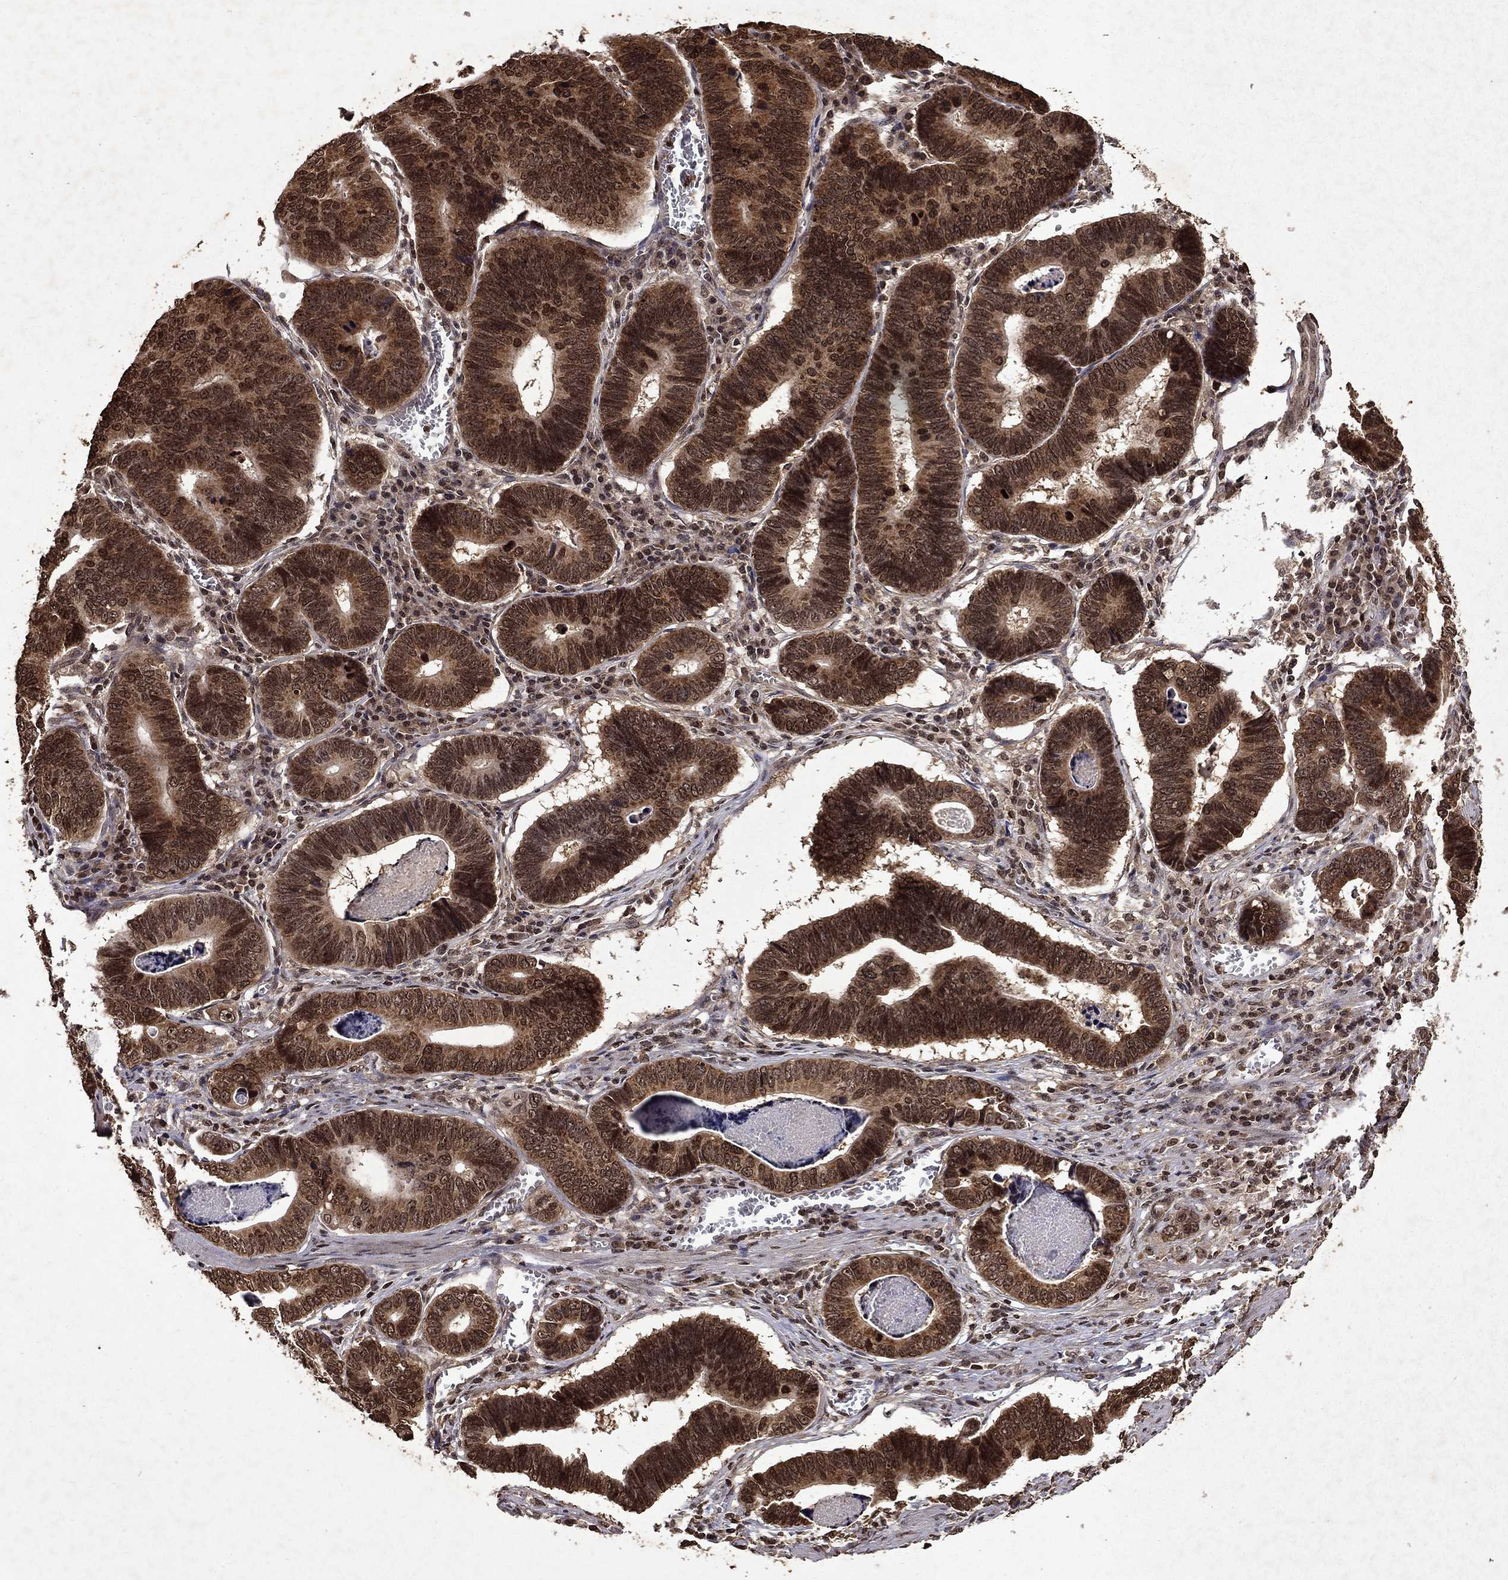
{"staining": {"intensity": "moderate", "quantity": ">75%", "location": "cytoplasmic/membranous,nuclear"}, "tissue": "stomach cancer", "cell_type": "Tumor cells", "image_type": "cancer", "snomed": [{"axis": "morphology", "description": "Adenocarcinoma, NOS"}, {"axis": "topography", "description": "Stomach"}], "caption": "Tumor cells show medium levels of moderate cytoplasmic/membranous and nuclear expression in about >75% of cells in adenocarcinoma (stomach). Nuclei are stained in blue.", "gene": "PIN4", "patient": {"sex": "male", "age": 84}}